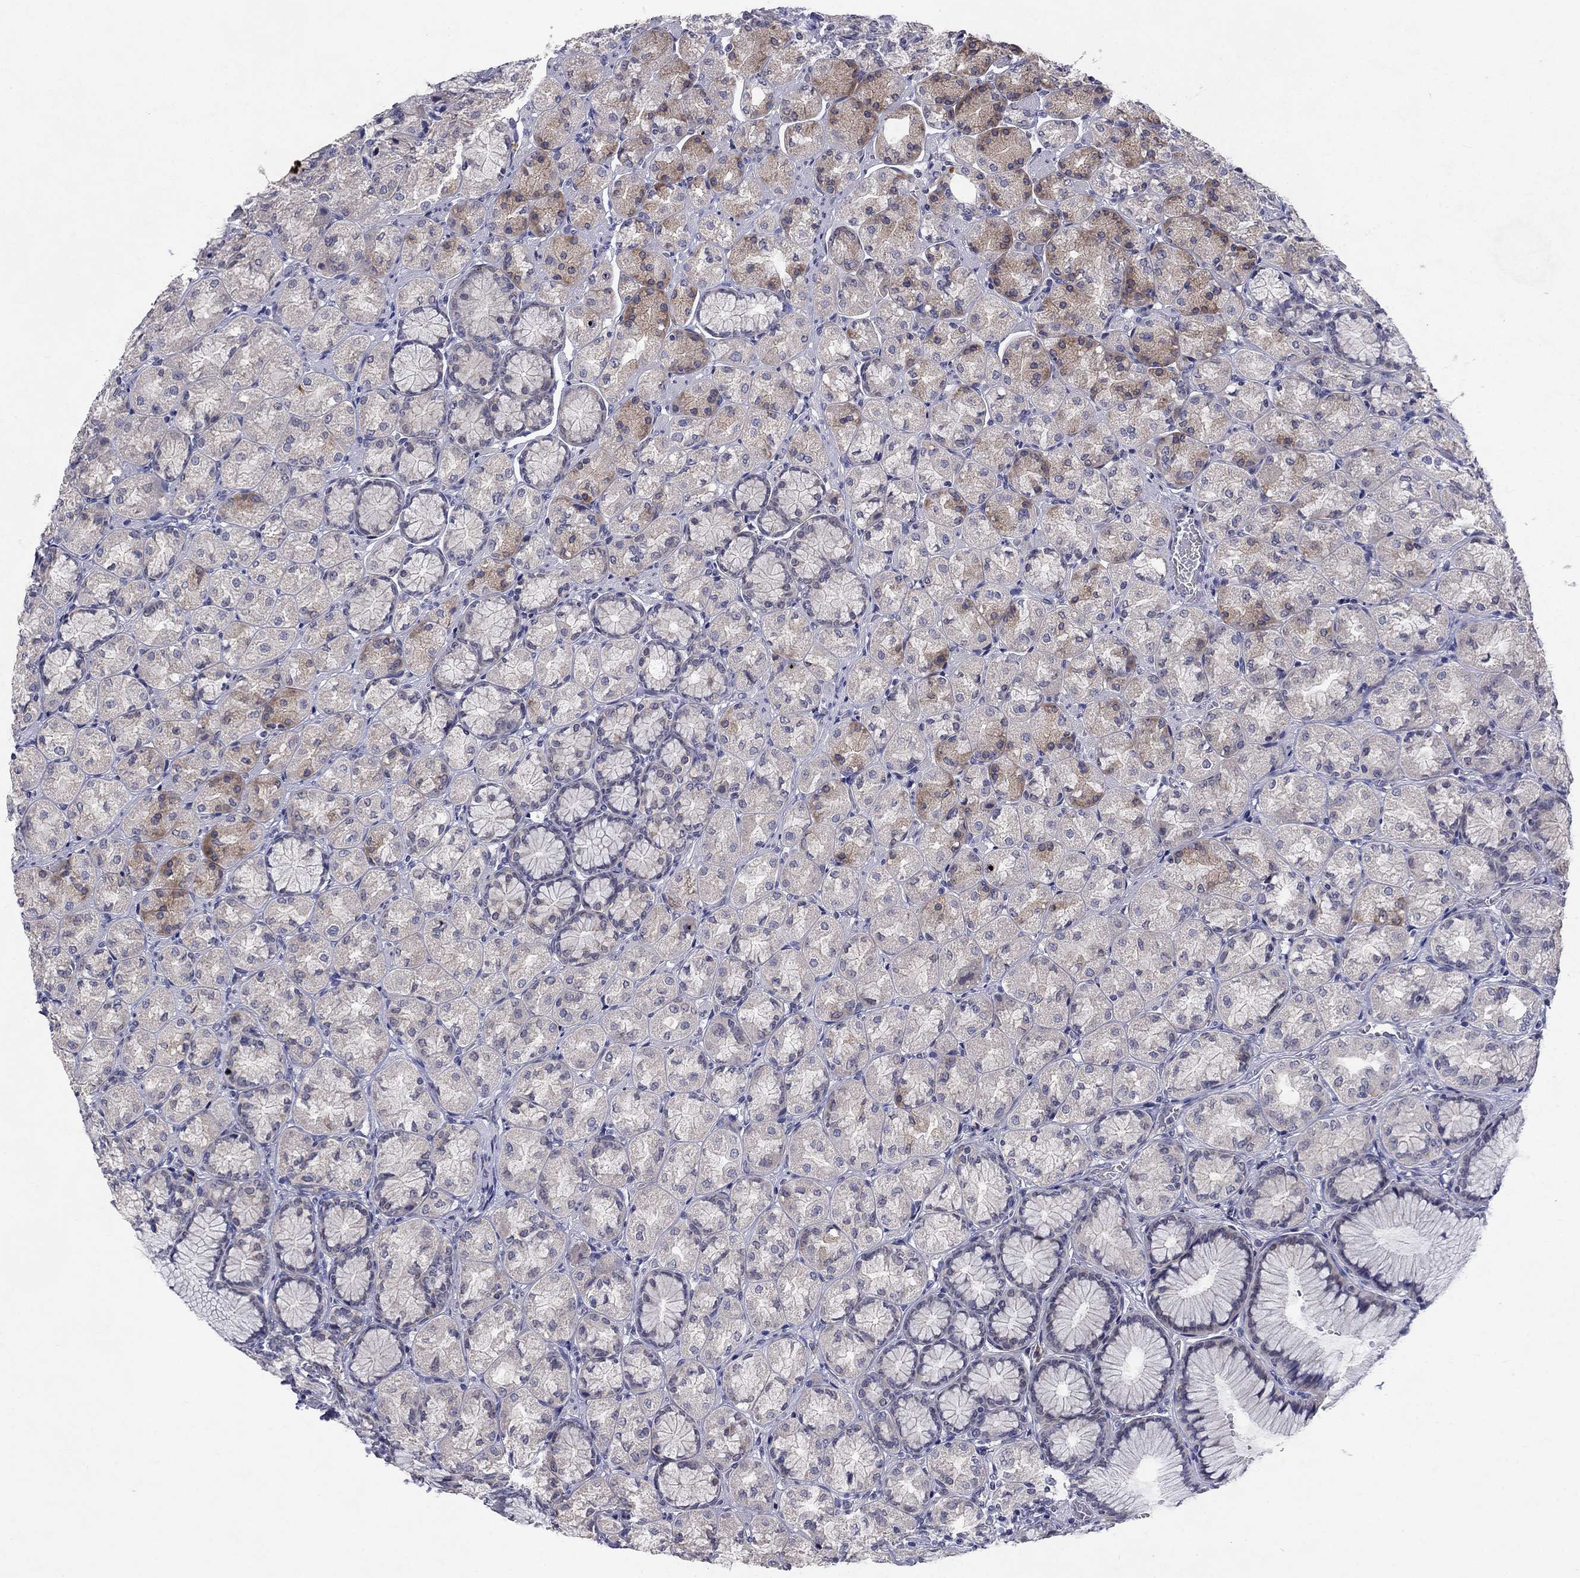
{"staining": {"intensity": "moderate", "quantity": "<25%", "location": "cytoplasmic/membranous"}, "tissue": "stomach", "cell_type": "Glandular cells", "image_type": "normal", "snomed": [{"axis": "morphology", "description": "Normal tissue, NOS"}, {"axis": "morphology", "description": "Adenocarcinoma, NOS"}, {"axis": "morphology", "description": "Adenocarcinoma, High grade"}, {"axis": "topography", "description": "Stomach, upper"}, {"axis": "topography", "description": "Stomach"}], "caption": "Protein expression by immunohistochemistry (IHC) exhibits moderate cytoplasmic/membranous expression in approximately <25% of glandular cells in normal stomach. (DAB (3,3'-diaminobenzidine) = brown stain, brightfield microscopy at high magnification).", "gene": "CACNA1A", "patient": {"sex": "female", "age": 65}}